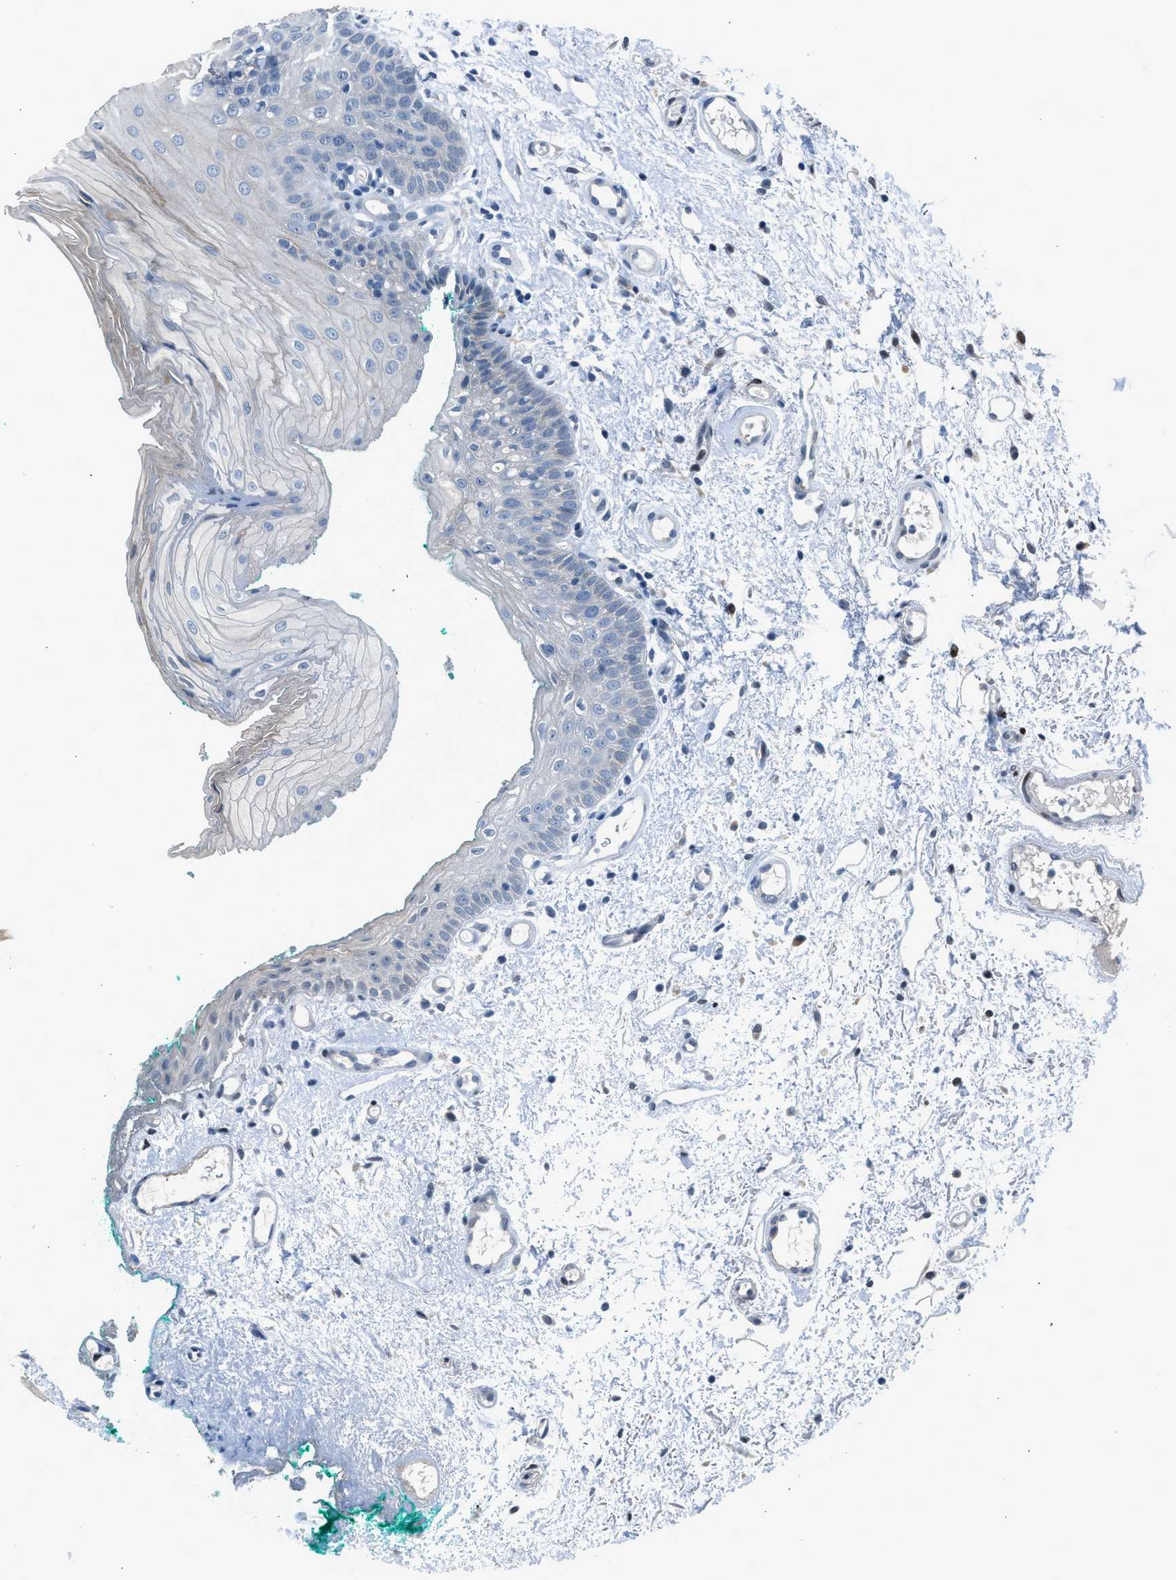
{"staining": {"intensity": "weak", "quantity": "<25%", "location": "cytoplasmic/membranous"}, "tissue": "oral mucosa", "cell_type": "Squamous epithelial cells", "image_type": "normal", "snomed": [{"axis": "morphology", "description": "Normal tissue, NOS"}, {"axis": "morphology", "description": "Squamous cell carcinoma, NOS"}, {"axis": "topography", "description": "Oral tissue"}, {"axis": "topography", "description": "Salivary gland"}, {"axis": "topography", "description": "Head-Neck"}], "caption": "Benign oral mucosa was stained to show a protein in brown. There is no significant staining in squamous epithelial cells. Brightfield microscopy of immunohistochemistry (IHC) stained with DAB (3,3'-diaminobenzidine) (brown) and hematoxylin (blue), captured at high magnification.", "gene": "RNF41", "patient": {"sex": "female", "age": 62}}